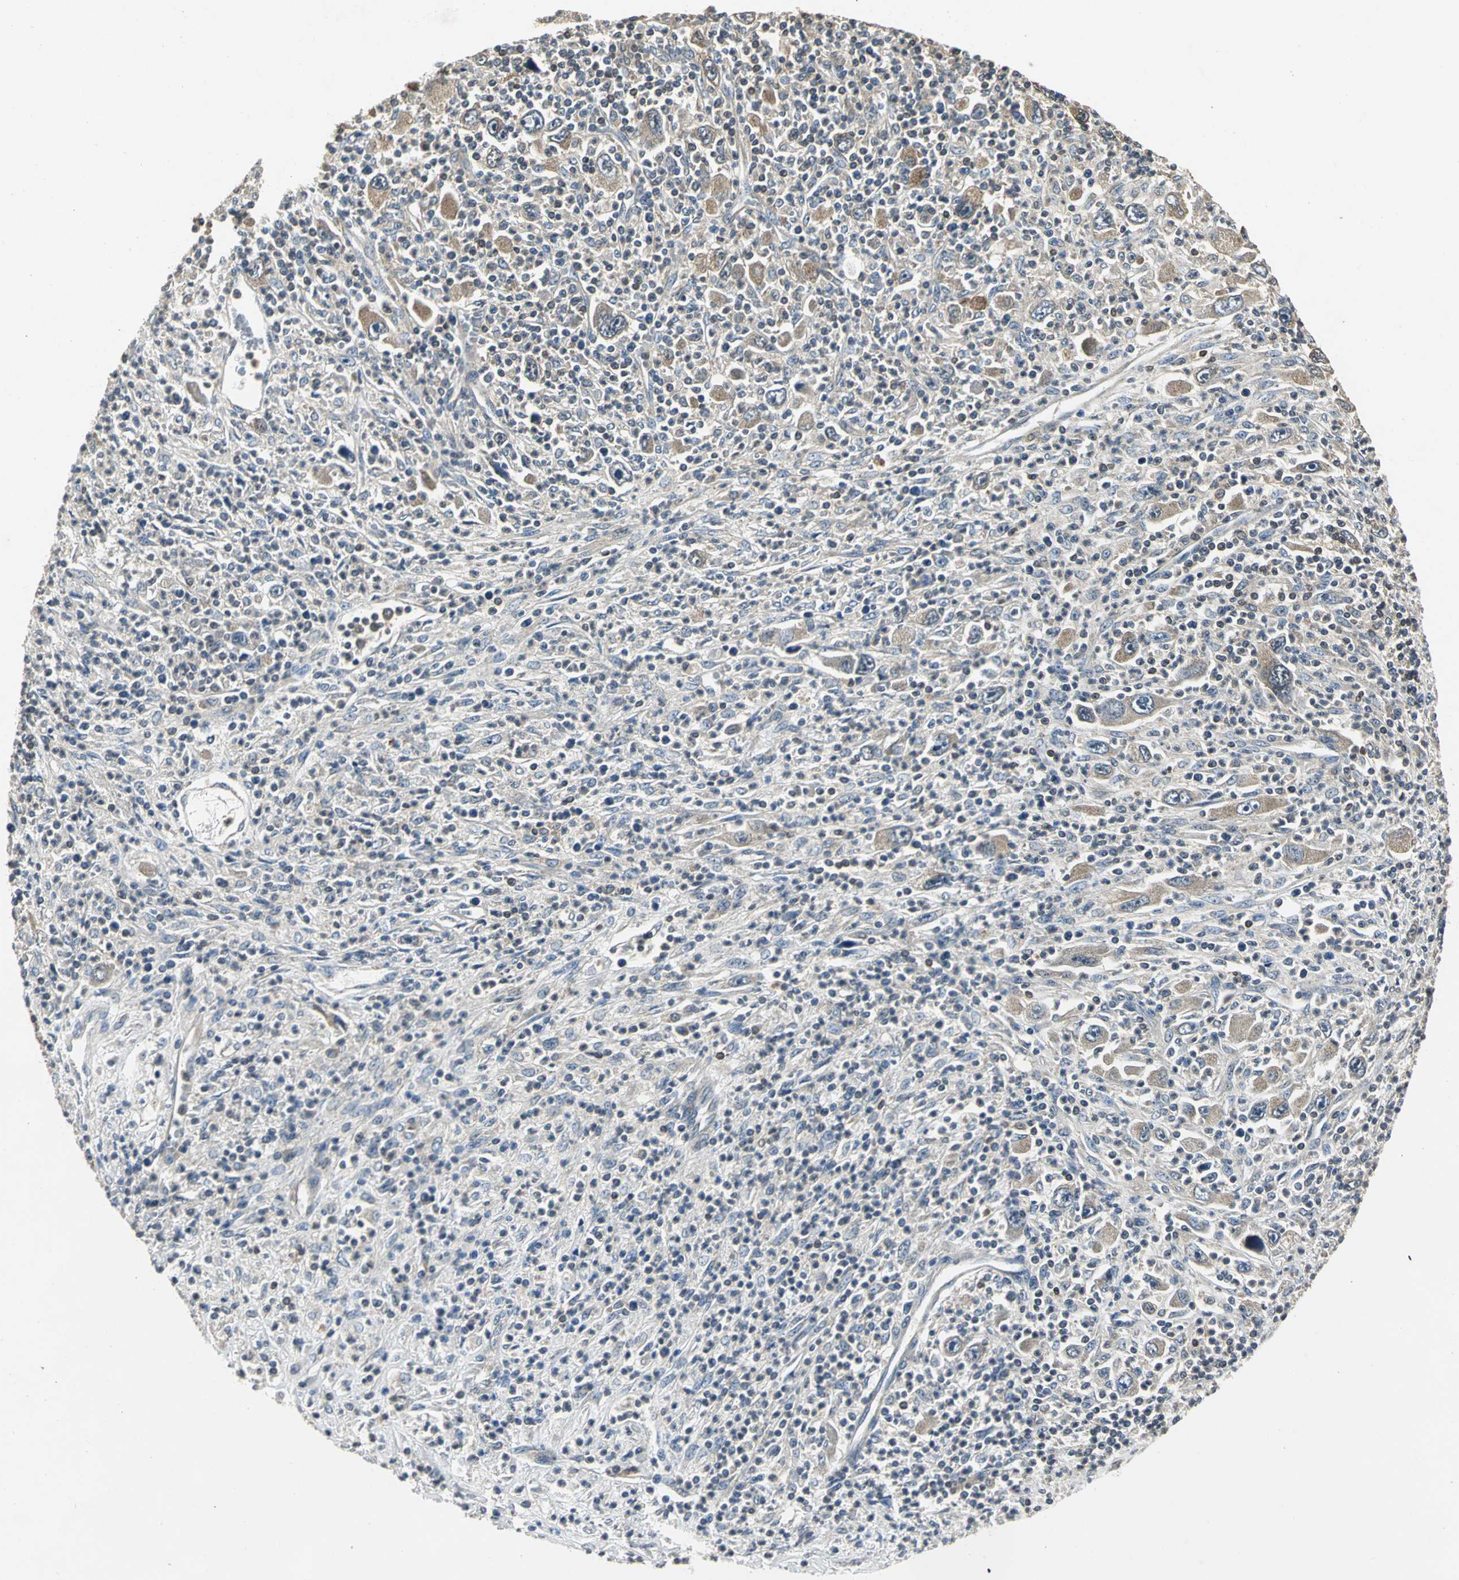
{"staining": {"intensity": "moderate", "quantity": ">75%", "location": "cytoplasmic/membranous"}, "tissue": "melanoma", "cell_type": "Tumor cells", "image_type": "cancer", "snomed": [{"axis": "morphology", "description": "Malignant melanoma, Metastatic site"}, {"axis": "topography", "description": "Skin"}], "caption": "Immunohistochemistry (IHC) histopathology image of neoplastic tissue: human malignant melanoma (metastatic site) stained using immunohistochemistry (IHC) demonstrates medium levels of moderate protein expression localized specifically in the cytoplasmic/membranous of tumor cells, appearing as a cytoplasmic/membranous brown color.", "gene": "IRF3", "patient": {"sex": "female", "age": 56}}